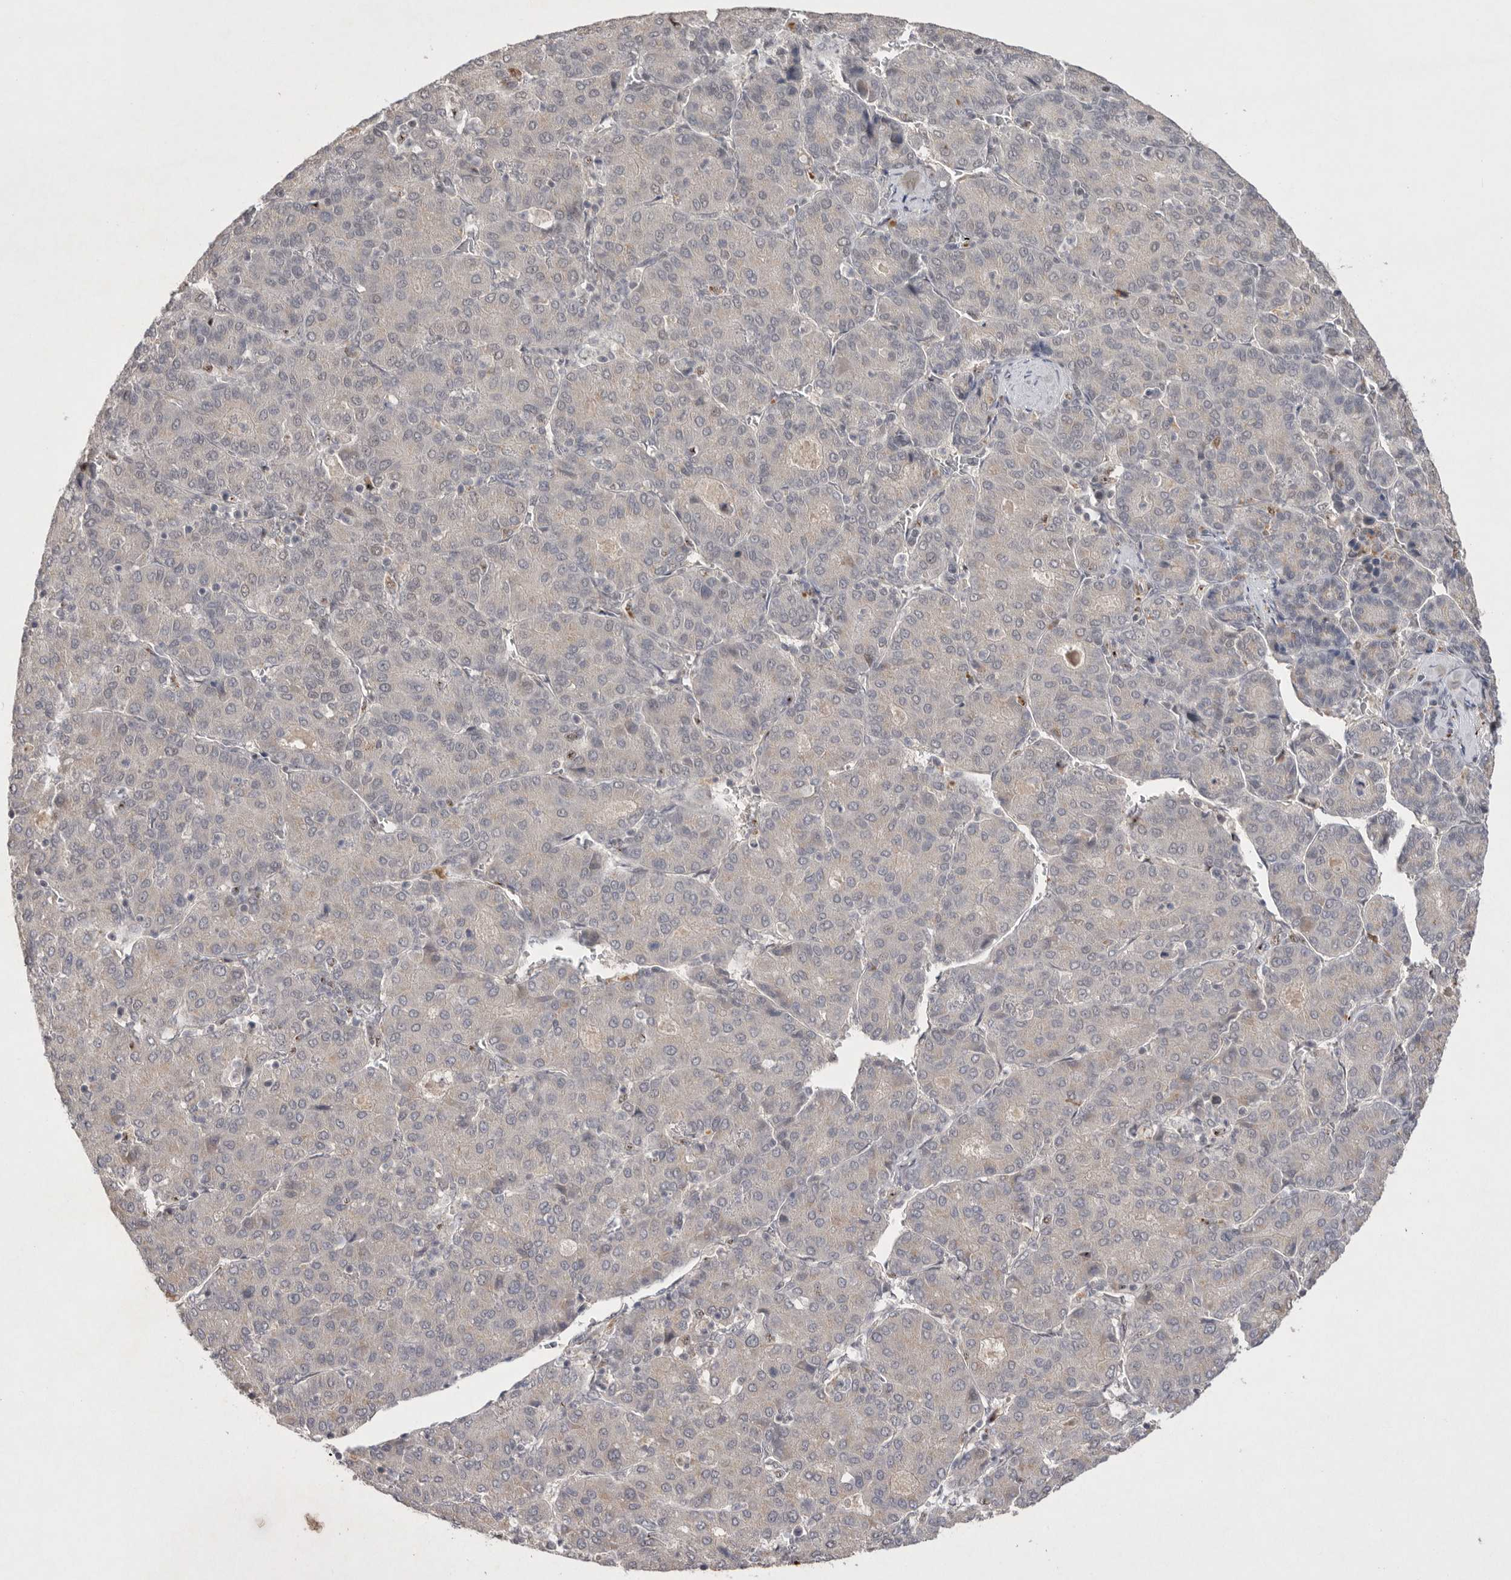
{"staining": {"intensity": "negative", "quantity": "none", "location": "none"}, "tissue": "liver cancer", "cell_type": "Tumor cells", "image_type": "cancer", "snomed": [{"axis": "morphology", "description": "Carcinoma, Hepatocellular, NOS"}, {"axis": "topography", "description": "Liver"}], "caption": "Immunohistochemical staining of liver hepatocellular carcinoma reveals no significant positivity in tumor cells. The staining is performed using DAB (3,3'-diaminobenzidine) brown chromogen with nuclei counter-stained in using hematoxylin.", "gene": "HUS1", "patient": {"sex": "male", "age": 65}}